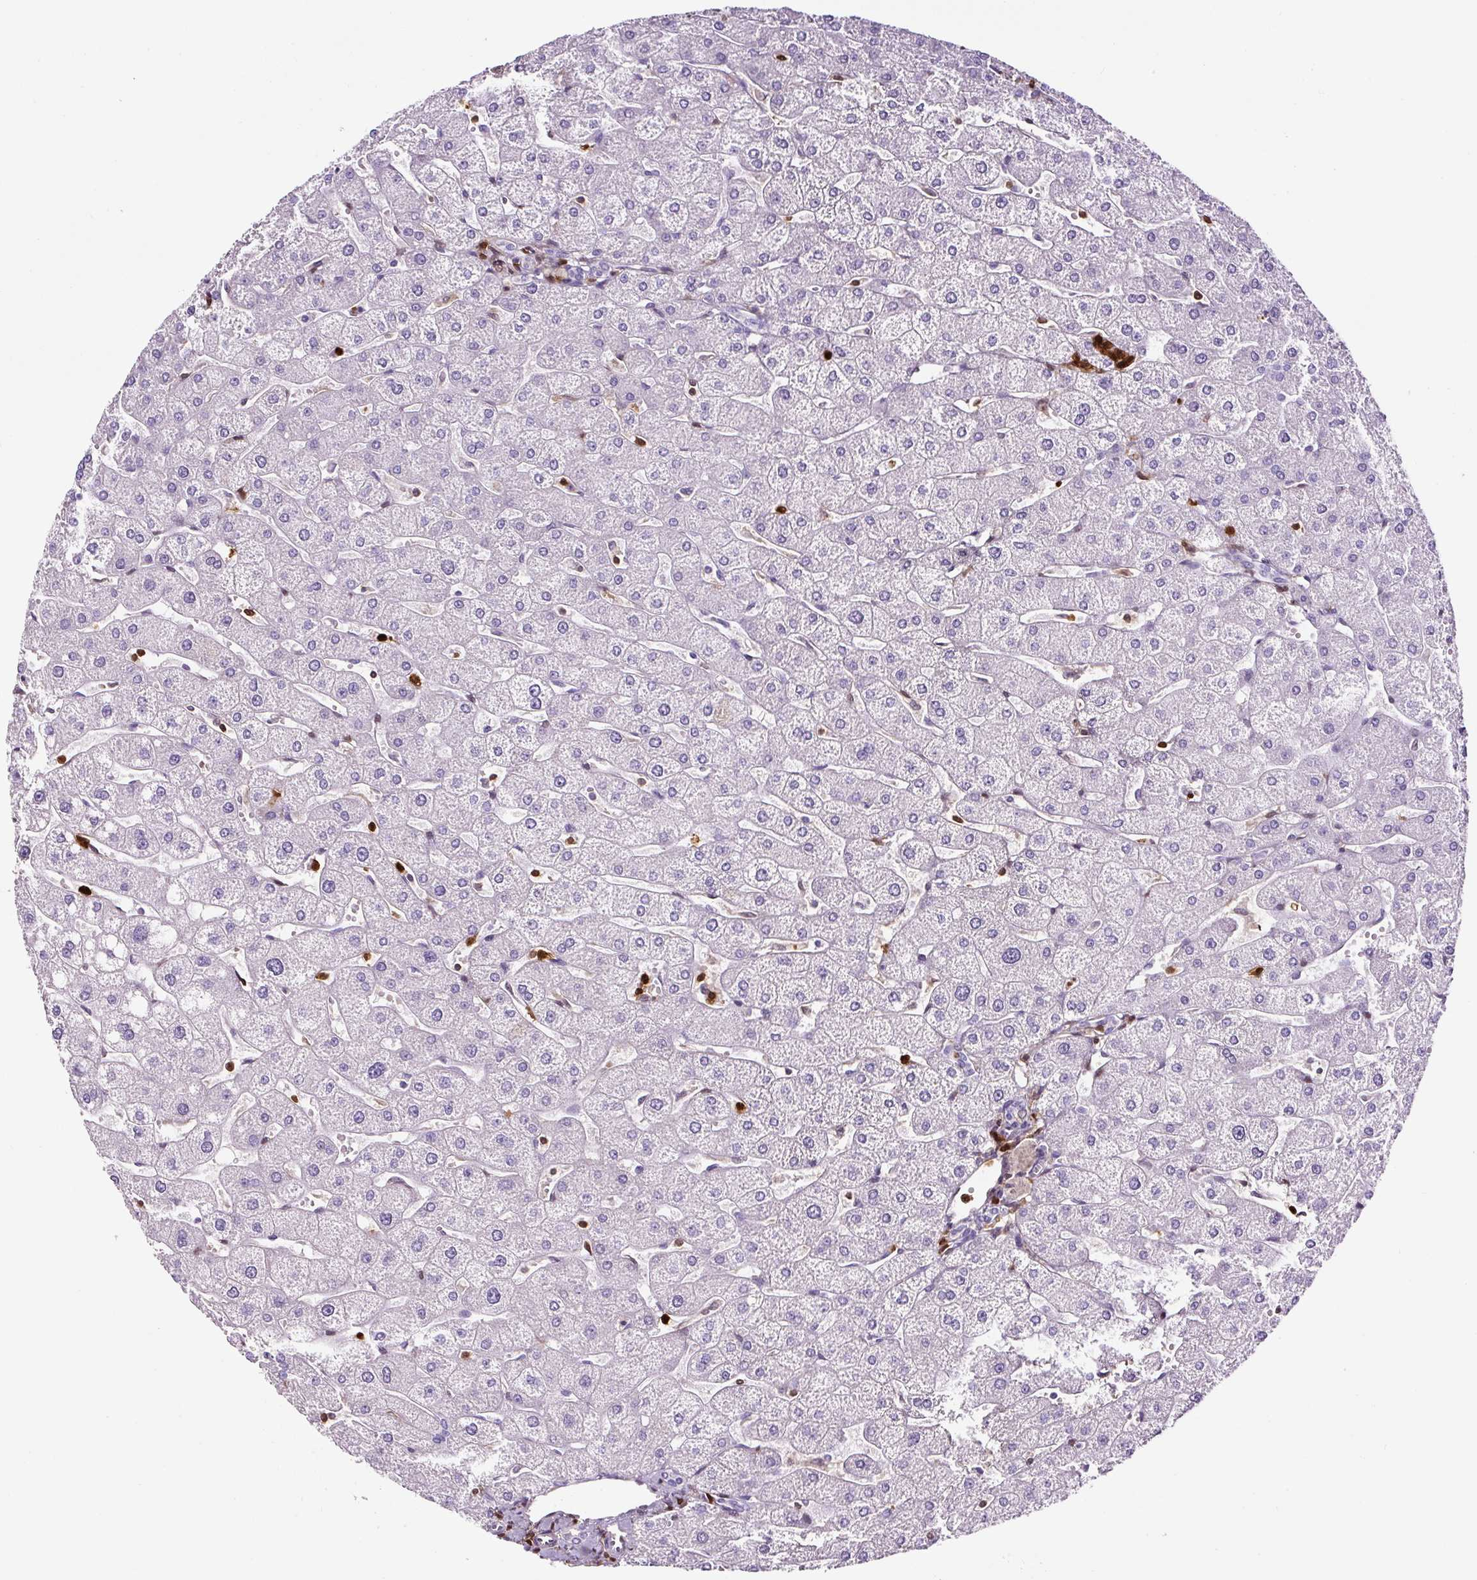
{"staining": {"intensity": "negative", "quantity": "none", "location": "none"}, "tissue": "liver", "cell_type": "Cholangiocytes", "image_type": "normal", "snomed": [{"axis": "morphology", "description": "Normal tissue, NOS"}, {"axis": "topography", "description": "Liver"}], "caption": "The histopathology image displays no staining of cholangiocytes in unremarkable liver. (DAB (3,3'-diaminobenzidine) immunohistochemistry, high magnification).", "gene": "ANXA1", "patient": {"sex": "male", "age": 67}}